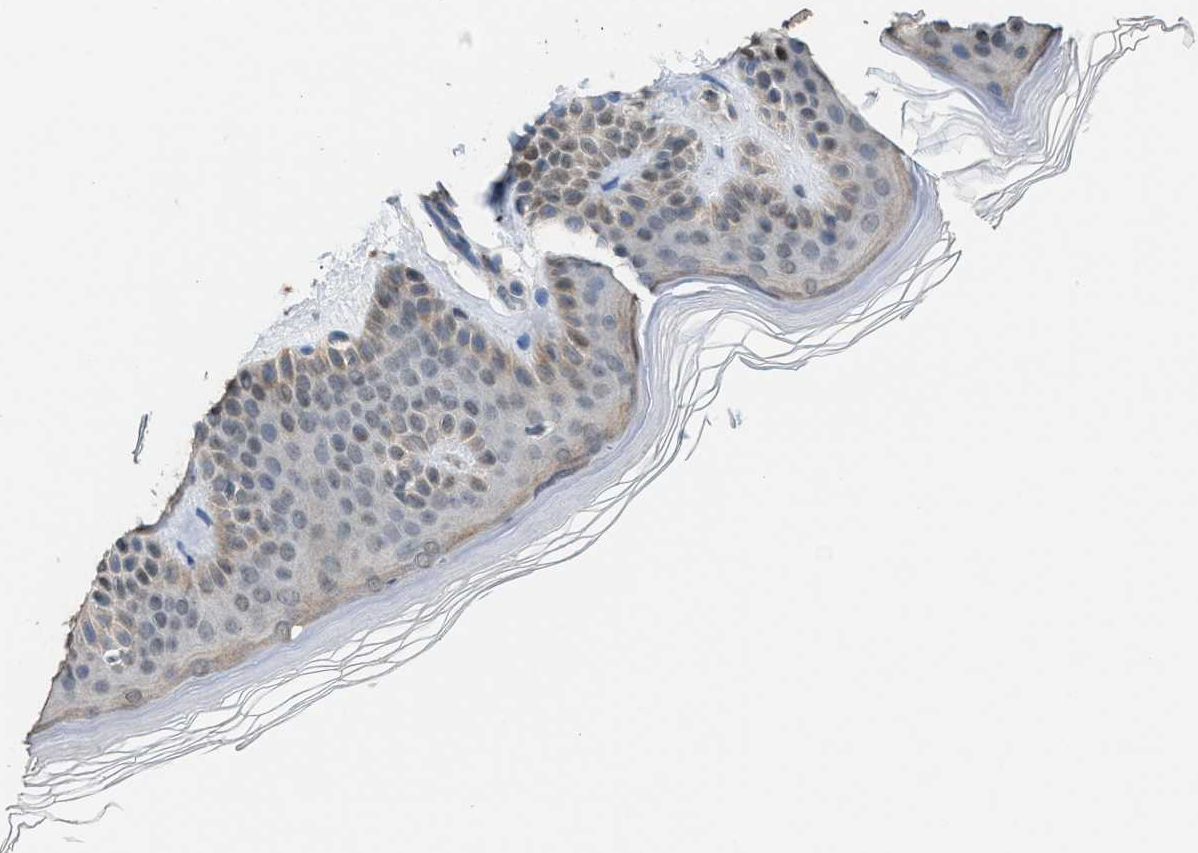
{"staining": {"intensity": "negative", "quantity": "none", "location": "none"}, "tissue": "skin", "cell_type": "Fibroblasts", "image_type": "normal", "snomed": [{"axis": "morphology", "description": "Normal tissue, NOS"}, {"axis": "morphology", "description": "Malignant melanoma, Metastatic site"}, {"axis": "topography", "description": "Skin"}], "caption": "Protein analysis of unremarkable skin exhibits no significant staining in fibroblasts.", "gene": "PRUNE2", "patient": {"sex": "male", "age": 41}}